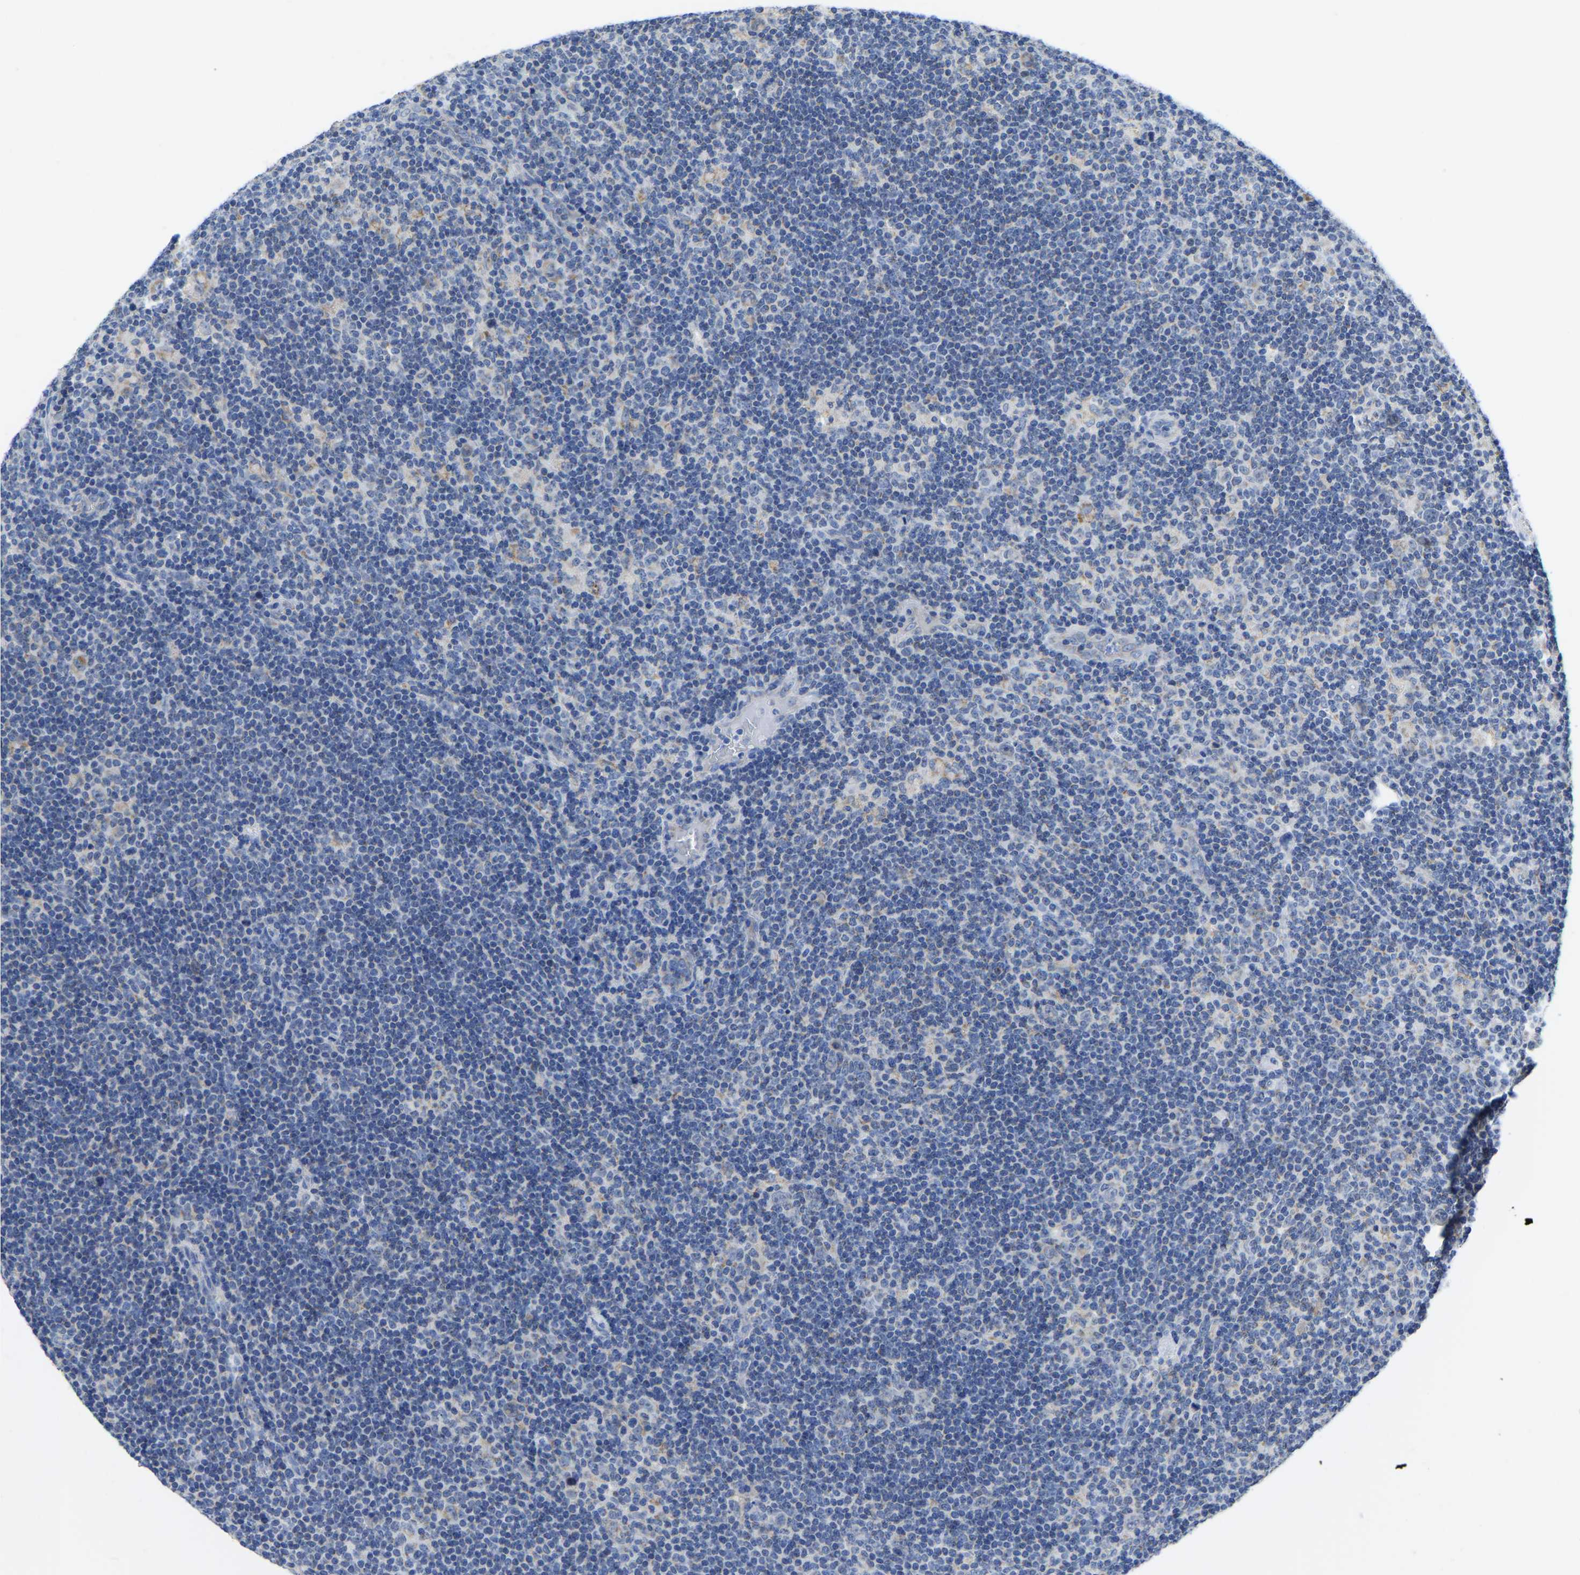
{"staining": {"intensity": "weak", "quantity": "<25%", "location": "cytoplasmic/membranous"}, "tissue": "lymphoma", "cell_type": "Tumor cells", "image_type": "cancer", "snomed": [{"axis": "morphology", "description": "Hodgkin's disease, NOS"}, {"axis": "topography", "description": "Lymph node"}], "caption": "Immunohistochemistry (IHC) image of neoplastic tissue: human lymphoma stained with DAB displays no significant protein expression in tumor cells. (DAB immunohistochemistry with hematoxylin counter stain).", "gene": "ETFA", "patient": {"sex": "female", "age": 57}}